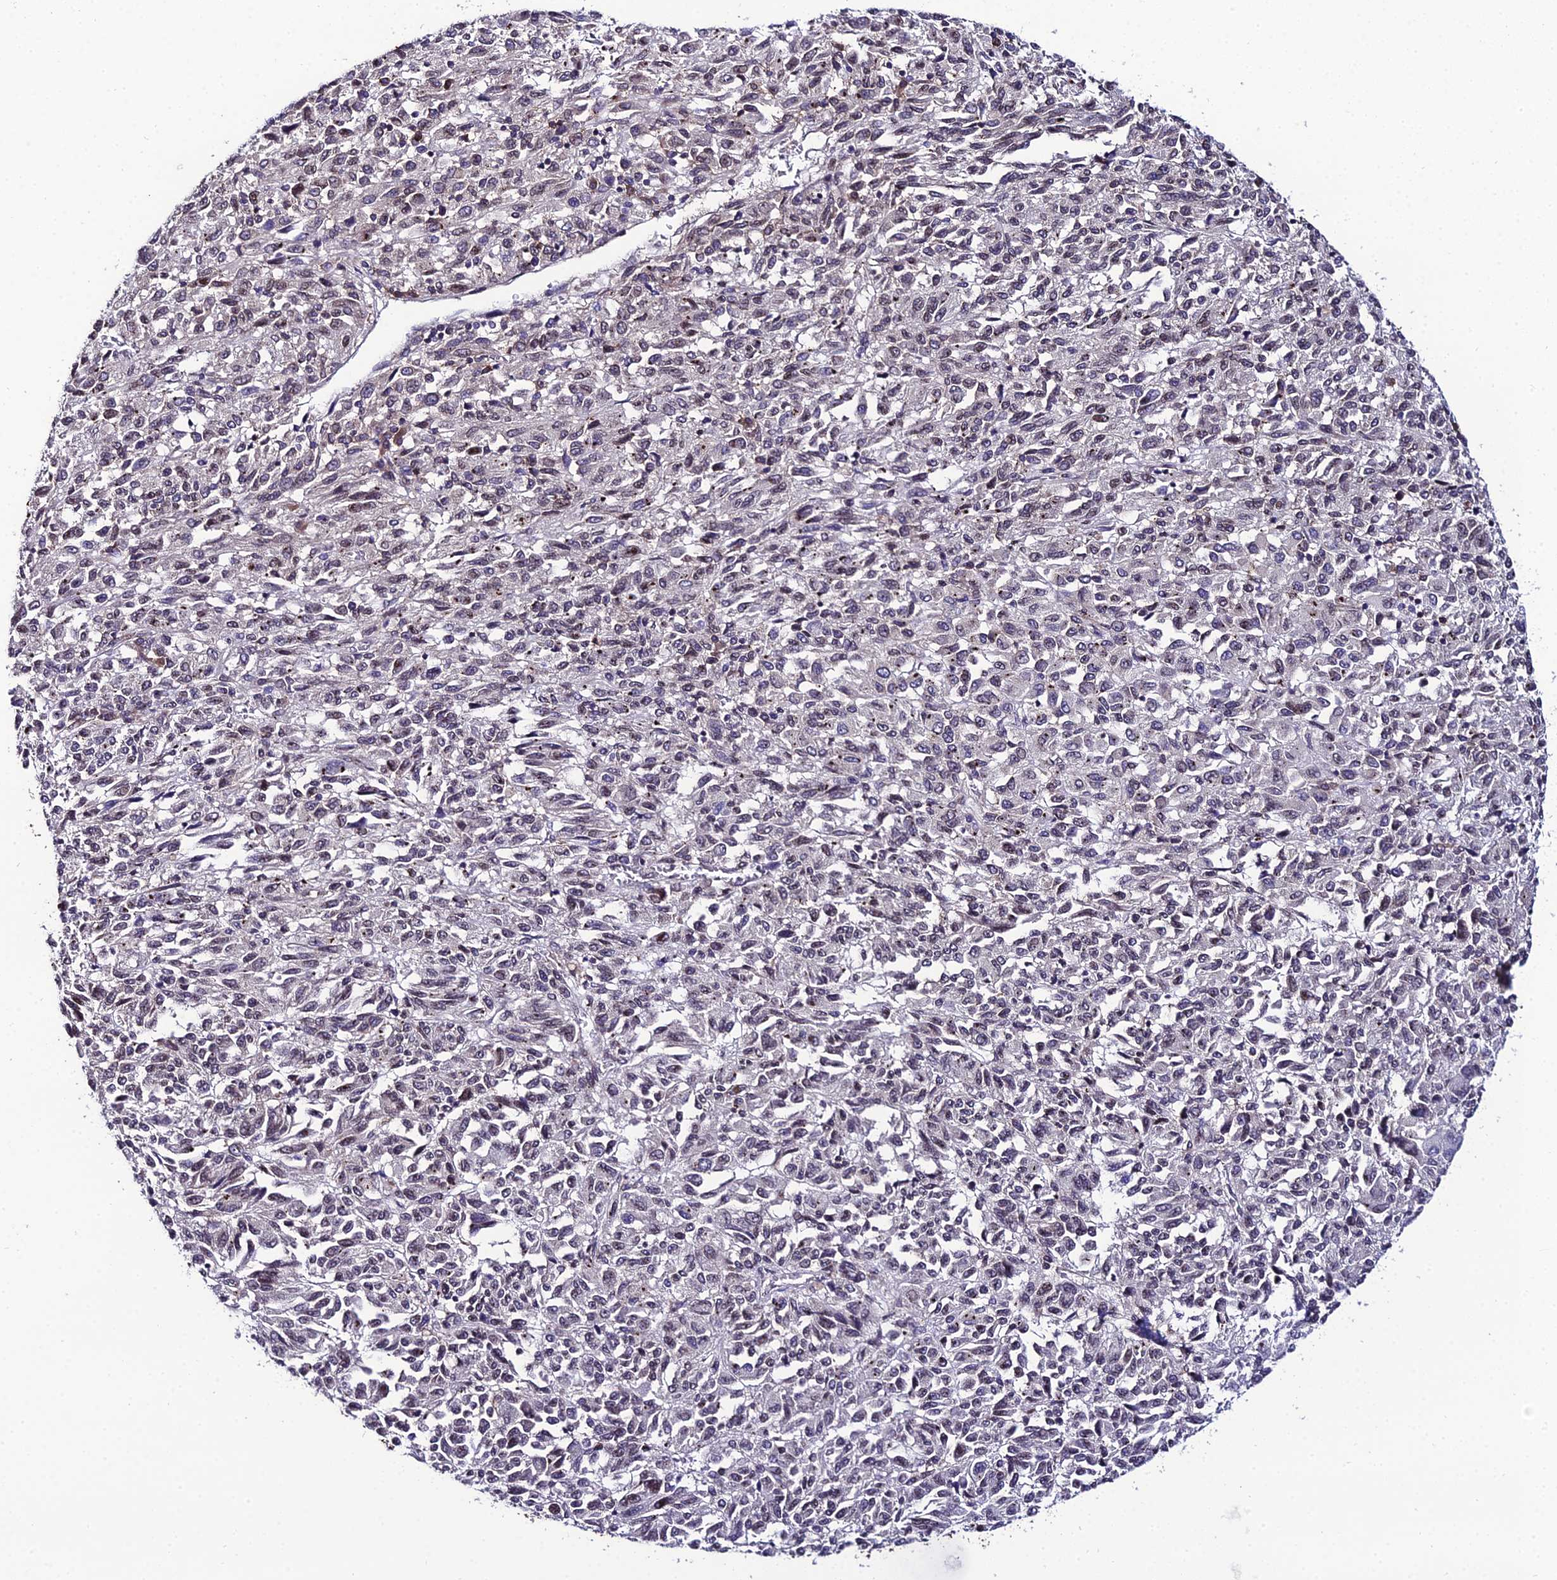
{"staining": {"intensity": "weak", "quantity": "25%-75%", "location": "nuclear"}, "tissue": "melanoma", "cell_type": "Tumor cells", "image_type": "cancer", "snomed": [{"axis": "morphology", "description": "Malignant melanoma, Metastatic site"}, {"axis": "topography", "description": "Lung"}], "caption": "Tumor cells reveal weak nuclear expression in about 25%-75% of cells in malignant melanoma (metastatic site).", "gene": "DDX19A", "patient": {"sex": "male", "age": 64}}